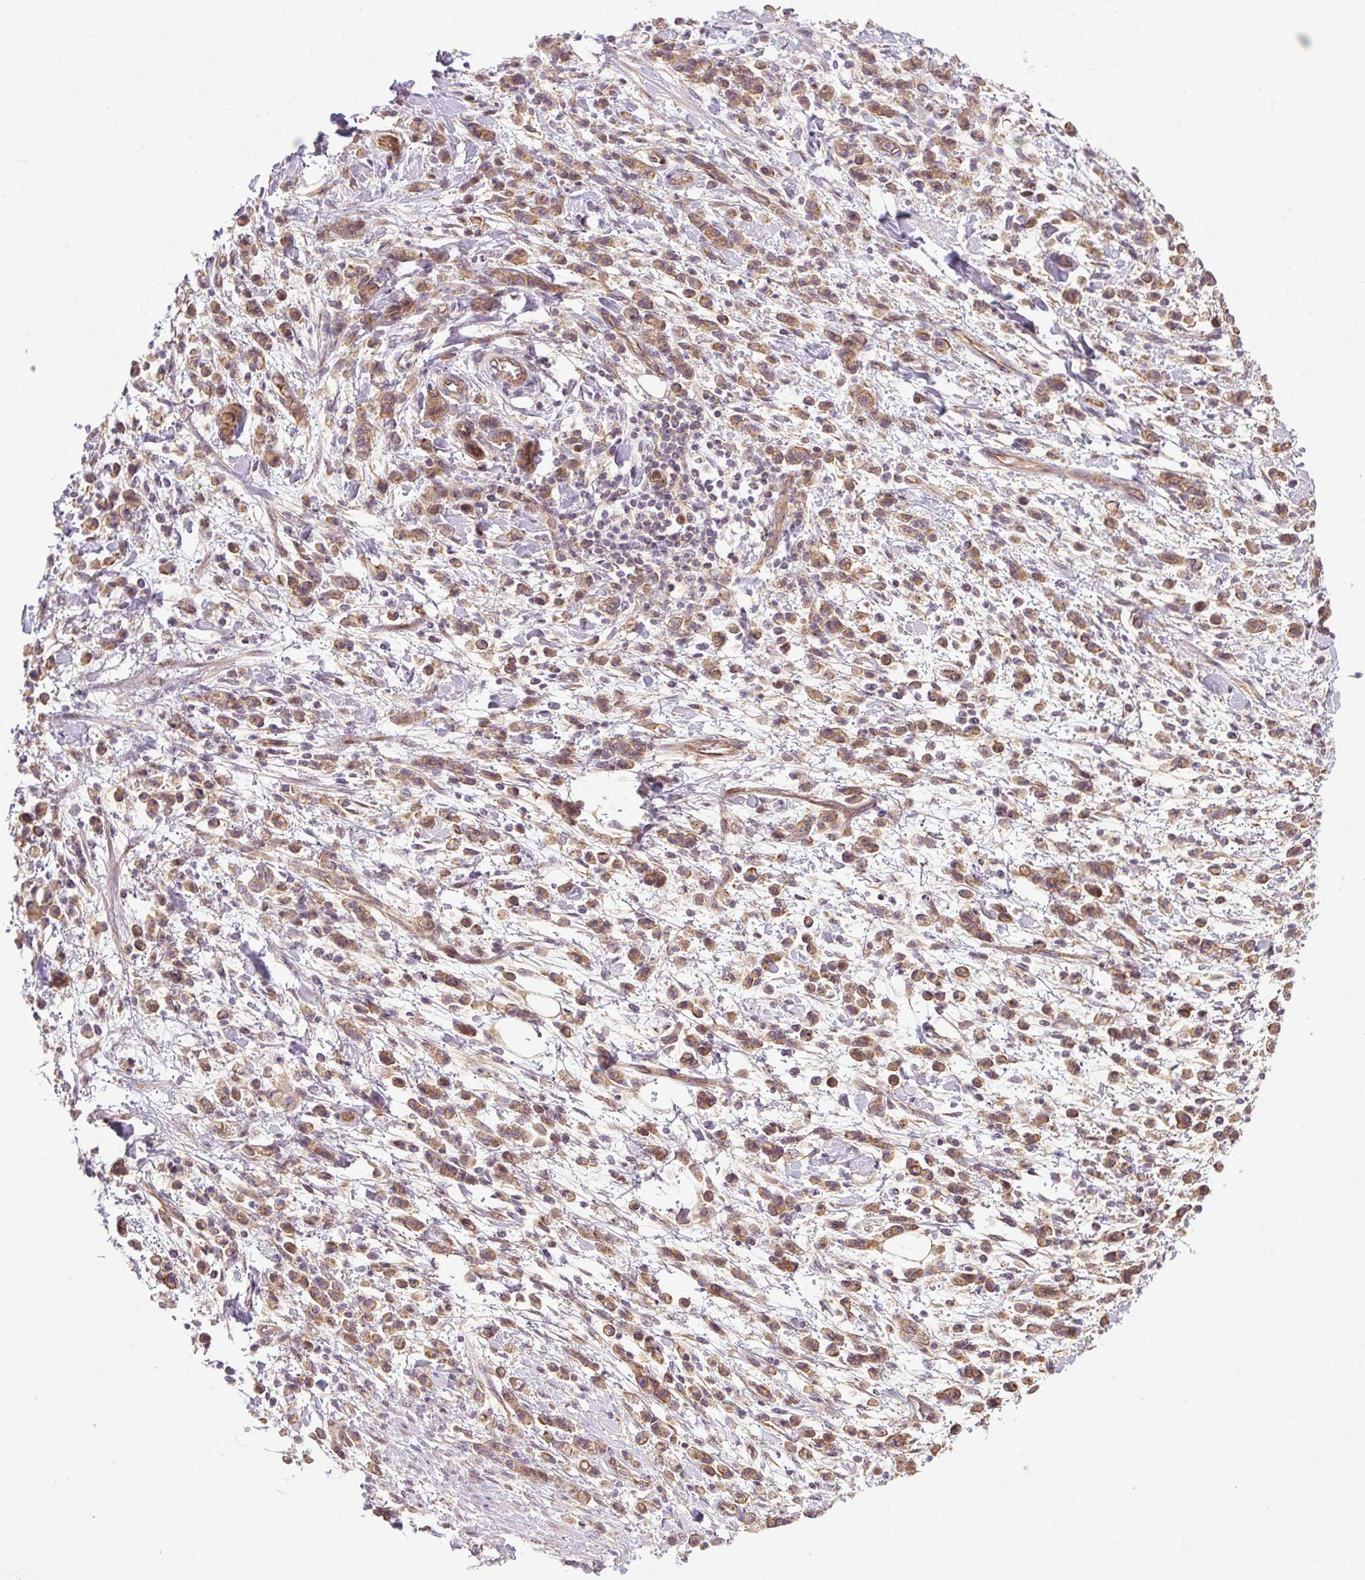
{"staining": {"intensity": "moderate", "quantity": ">75%", "location": "cytoplasmic/membranous"}, "tissue": "stomach cancer", "cell_type": "Tumor cells", "image_type": "cancer", "snomed": [{"axis": "morphology", "description": "Adenocarcinoma, NOS"}, {"axis": "topography", "description": "Stomach"}], "caption": "Protein analysis of stomach cancer tissue reveals moderate cytoplasmic/membranous staining in approximately >75% of tumor cells.", "gene": "CCDC93", "patient": {"sex": "male", "age": 76}}